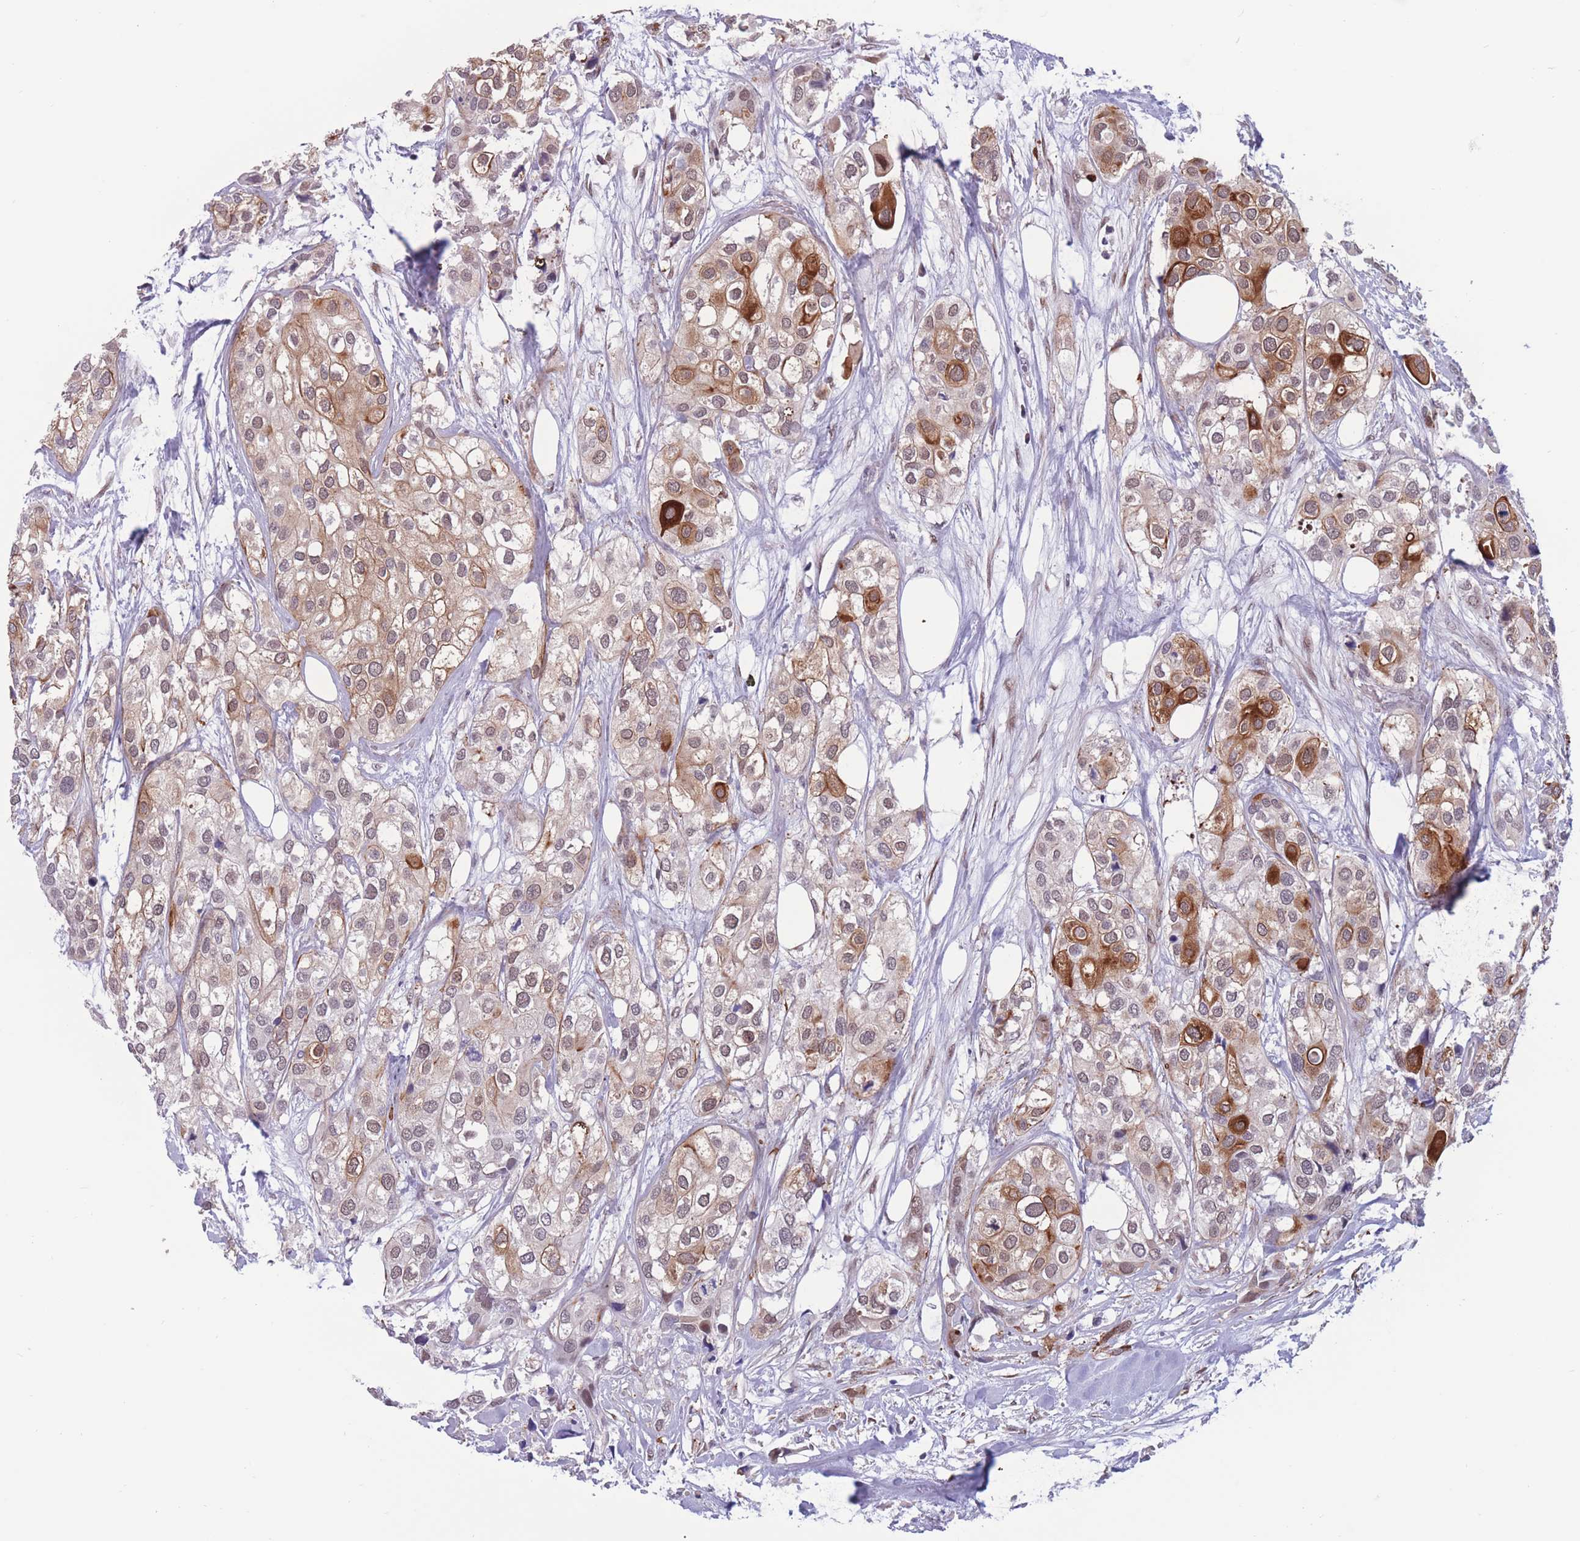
{"staining": {"intensity": "moderate", "quantity": ">75%", "location": "cytoplasmic/membranous,nuclear"}, "tissue": "urothelial cancer", "cell_type": "Tumor cells", "image_type": "cancer", "snomed": [{"axis": "morphology", "description": "Urothelial carcinoma, High grade"}, {"axis": "topography", "description": "Urinary bladder"}], "caption": "This image exhibits immunohistochemistry (IHC) staining of human urothelial carcinoma (high-grade), with medium moderate cytoplasmic/membranous and nuclear positivity in about >75% of tumor cells.", "gene": "BCL9L", "patient": {"sex": "male", "age": 64}}